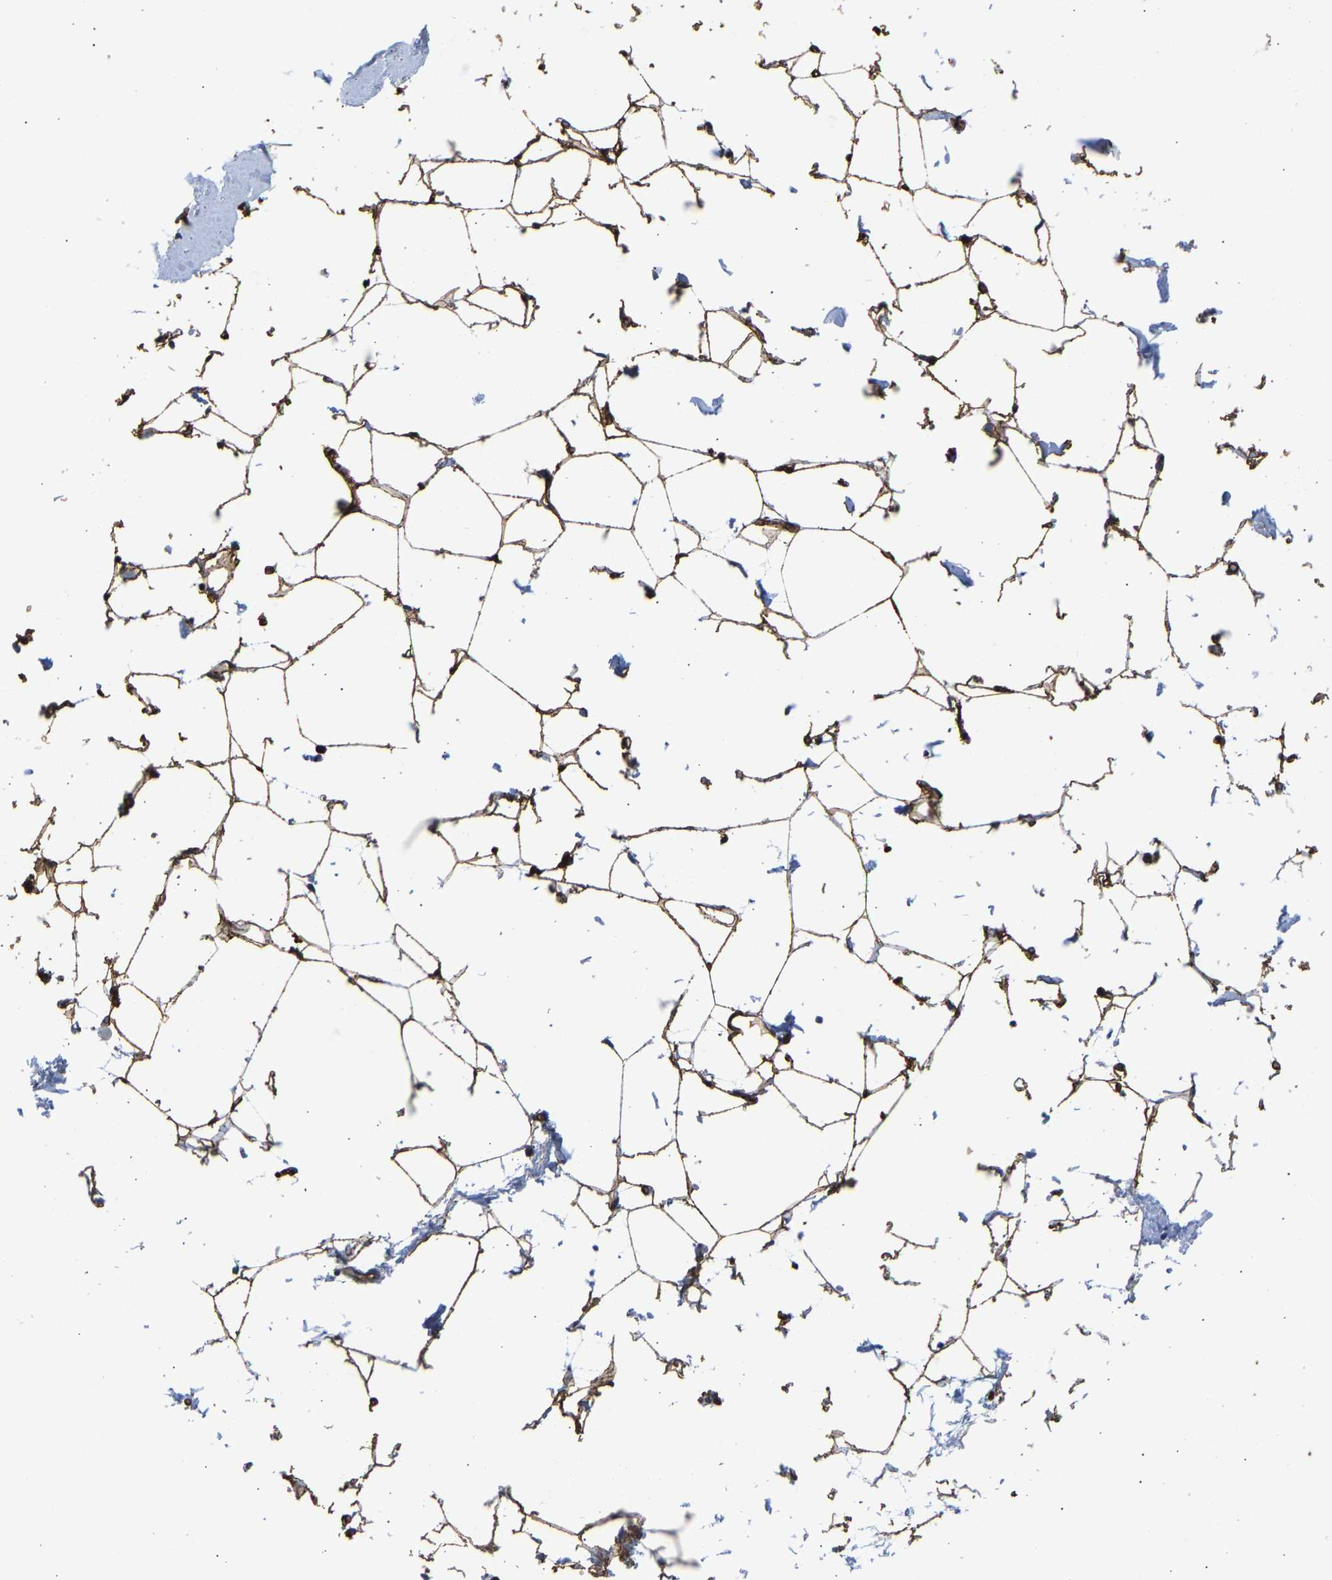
{"staining": {"intensity": "strong", "quantity": ">75%", "location": "cytoplasmic/membranous"}, "tissue": "adipose tissue", "cell_type": "Adipocytes", "image_type": "normal", "snomed": [{"axis": "morphology", "description": "Normal tissue, NOS"}, {"axis": "topography", "description": "Breast"}, {"axis": "topography", "description": "Soft tissue"}], "caption": "Protein analysis of benign adipose tissue exhibits strong cytoplasmic/membranous staining in about >75% of adipocytes. The protein is shown in brown color, while the nuclei are stained blue.", "gene": "RESF1", "patient": {"sex": "female", "age": 75}}